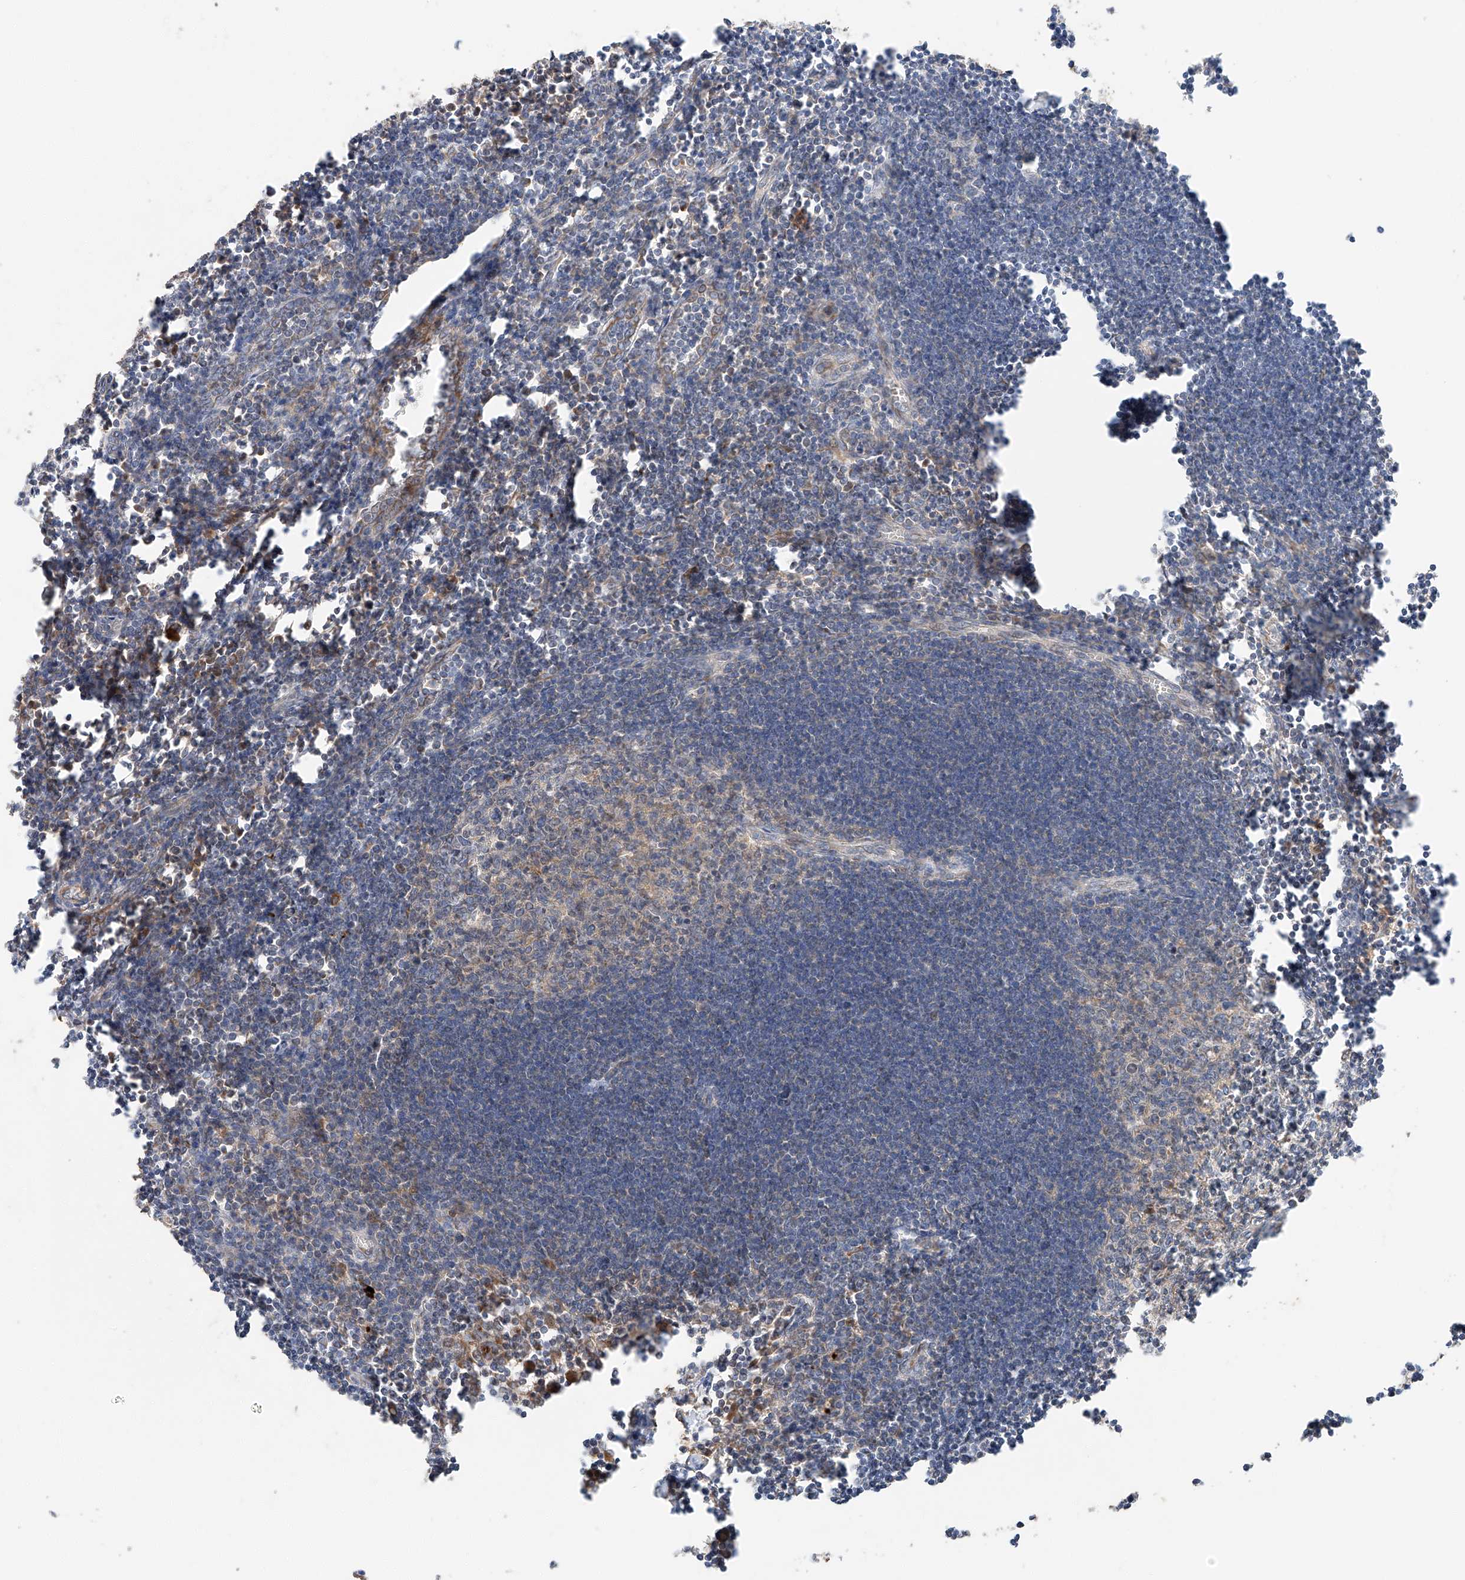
{"staining": {"intensity": "weak", "quantity": "25%-75%", "location": "cytoplasmic/membranous"}, "tissue": "lymph node", "cell_type": "Germinal center cells", "image_type": "normal", "snomed": [{"axis": "morphology", "description": "Normal tissue, NOS"}, {"axis": "morphology", "description": "Malignant melanoma, Metastatic site"}, {"axis": "topography", "description": "Lymph node"}], "caption": "Immunohistochemical staining of unremarkable human lymph node displays low levels of weak cytoplasmic/membranous expression in about 25%-75% of germinal center cells. (Stains: DAB in brown, nuclei in blue, Microscopy: brightfield microscopy at high magnification).", "gene": "XPNPEP1", "patient": {"sex": "male", "age": 41}}